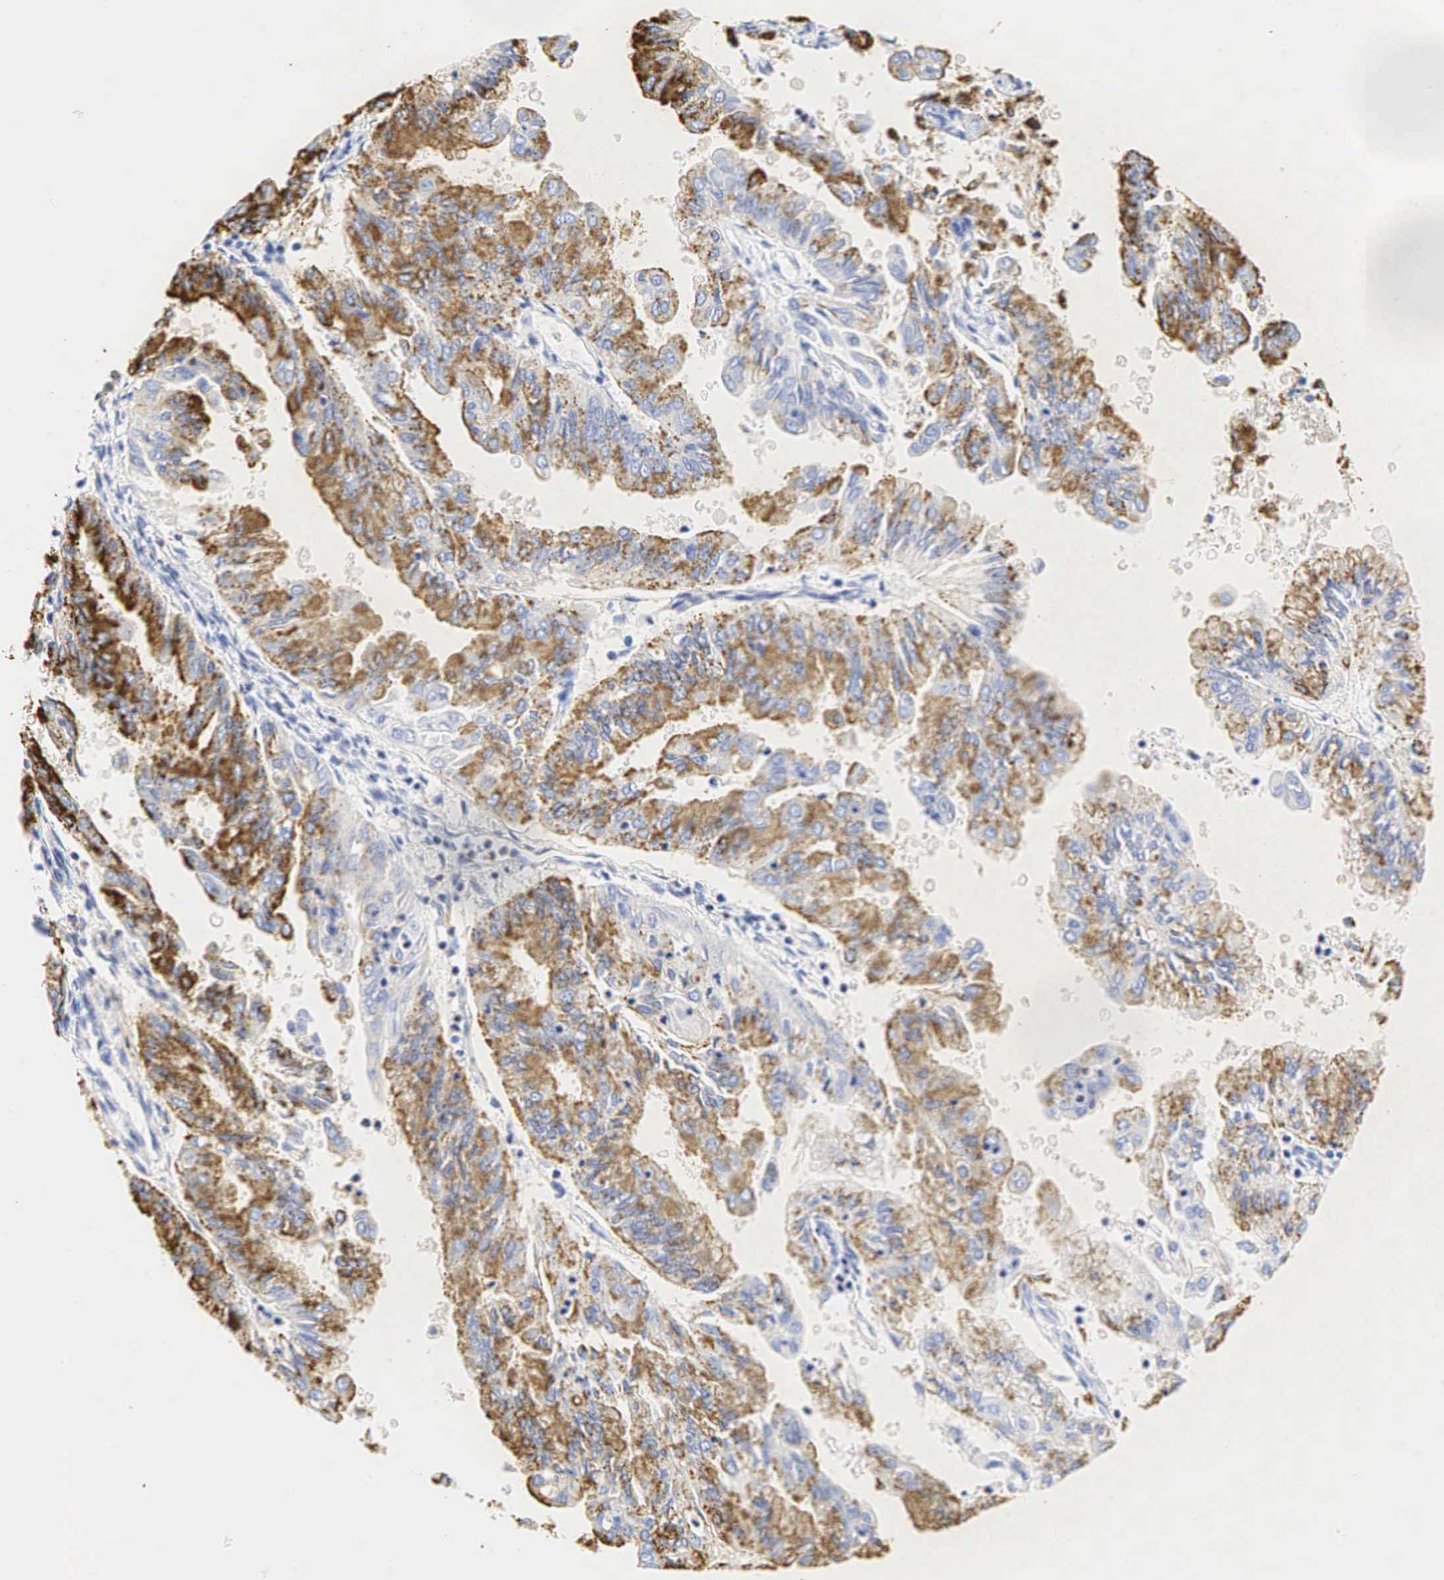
{"staining": {"intensity": "moderate", "quantity": "25%-75%", "location": "cytoplasmic/membranous"}, "tissue": "endometrial cancer", "cell_type": "Tumor cells", "image_type": "cancer", "snomed": [{"axis": "morphology", "description": "Adenocarcinoma, NOS"}, {"axis": "topography", "description": "Endometrium"}], "caption": "The photomicrograph shows staining of endometrial cancer (adenocarcinoma), revealing moderate cytoplasmic/membranous protein expression (brown color) within tumor cells. (Stains: DAB (3,3'-diaminobenzidine) in brown, nuclei in blue, Microscopy: brightfield microscopy at high magnification).", "gene": "CHGA", "patient": {"sex": "female", "age": 79}}